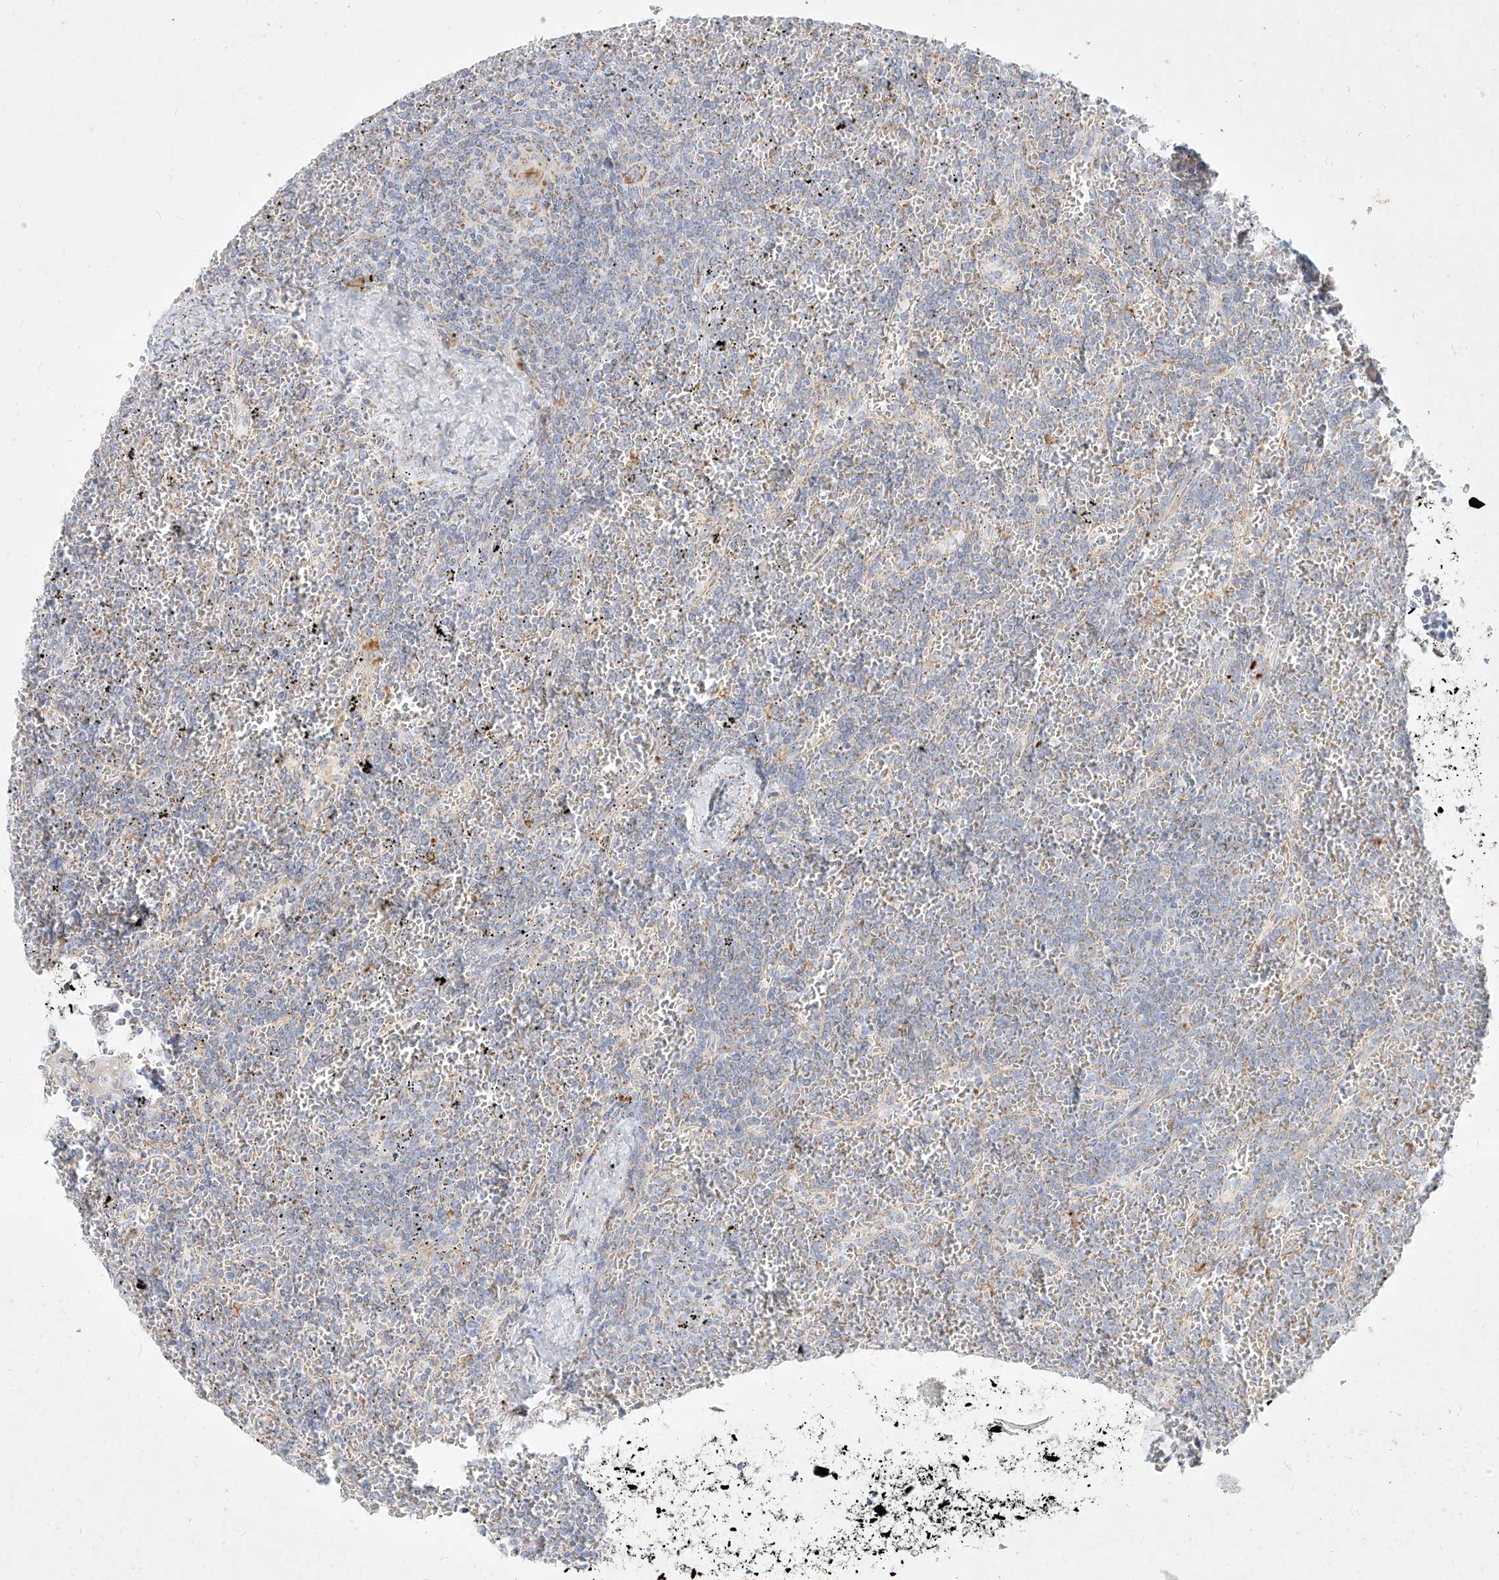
{"staining": {"intensity": "moderate", "quantity": "<25%", "location": "cytoplasmic/membranous"}, "tissue": "lymphoma", "cell_type": "Tumor cells", "image_type": "cancer", "snomed": [{"axis": "morphology", "description": "Malignant lymphoma, non-Hodgkin's type, Low grade"}, {"axis": "topography", "description": "Spleen"}], "caption": "Lymphoma stained with immunohistochemistry displays moderate cytoplasmic/membranous positivity in approximately <25% of tumor cells.", "gene": "MTX2", "patient": {"sex": "female", "age": 19}}